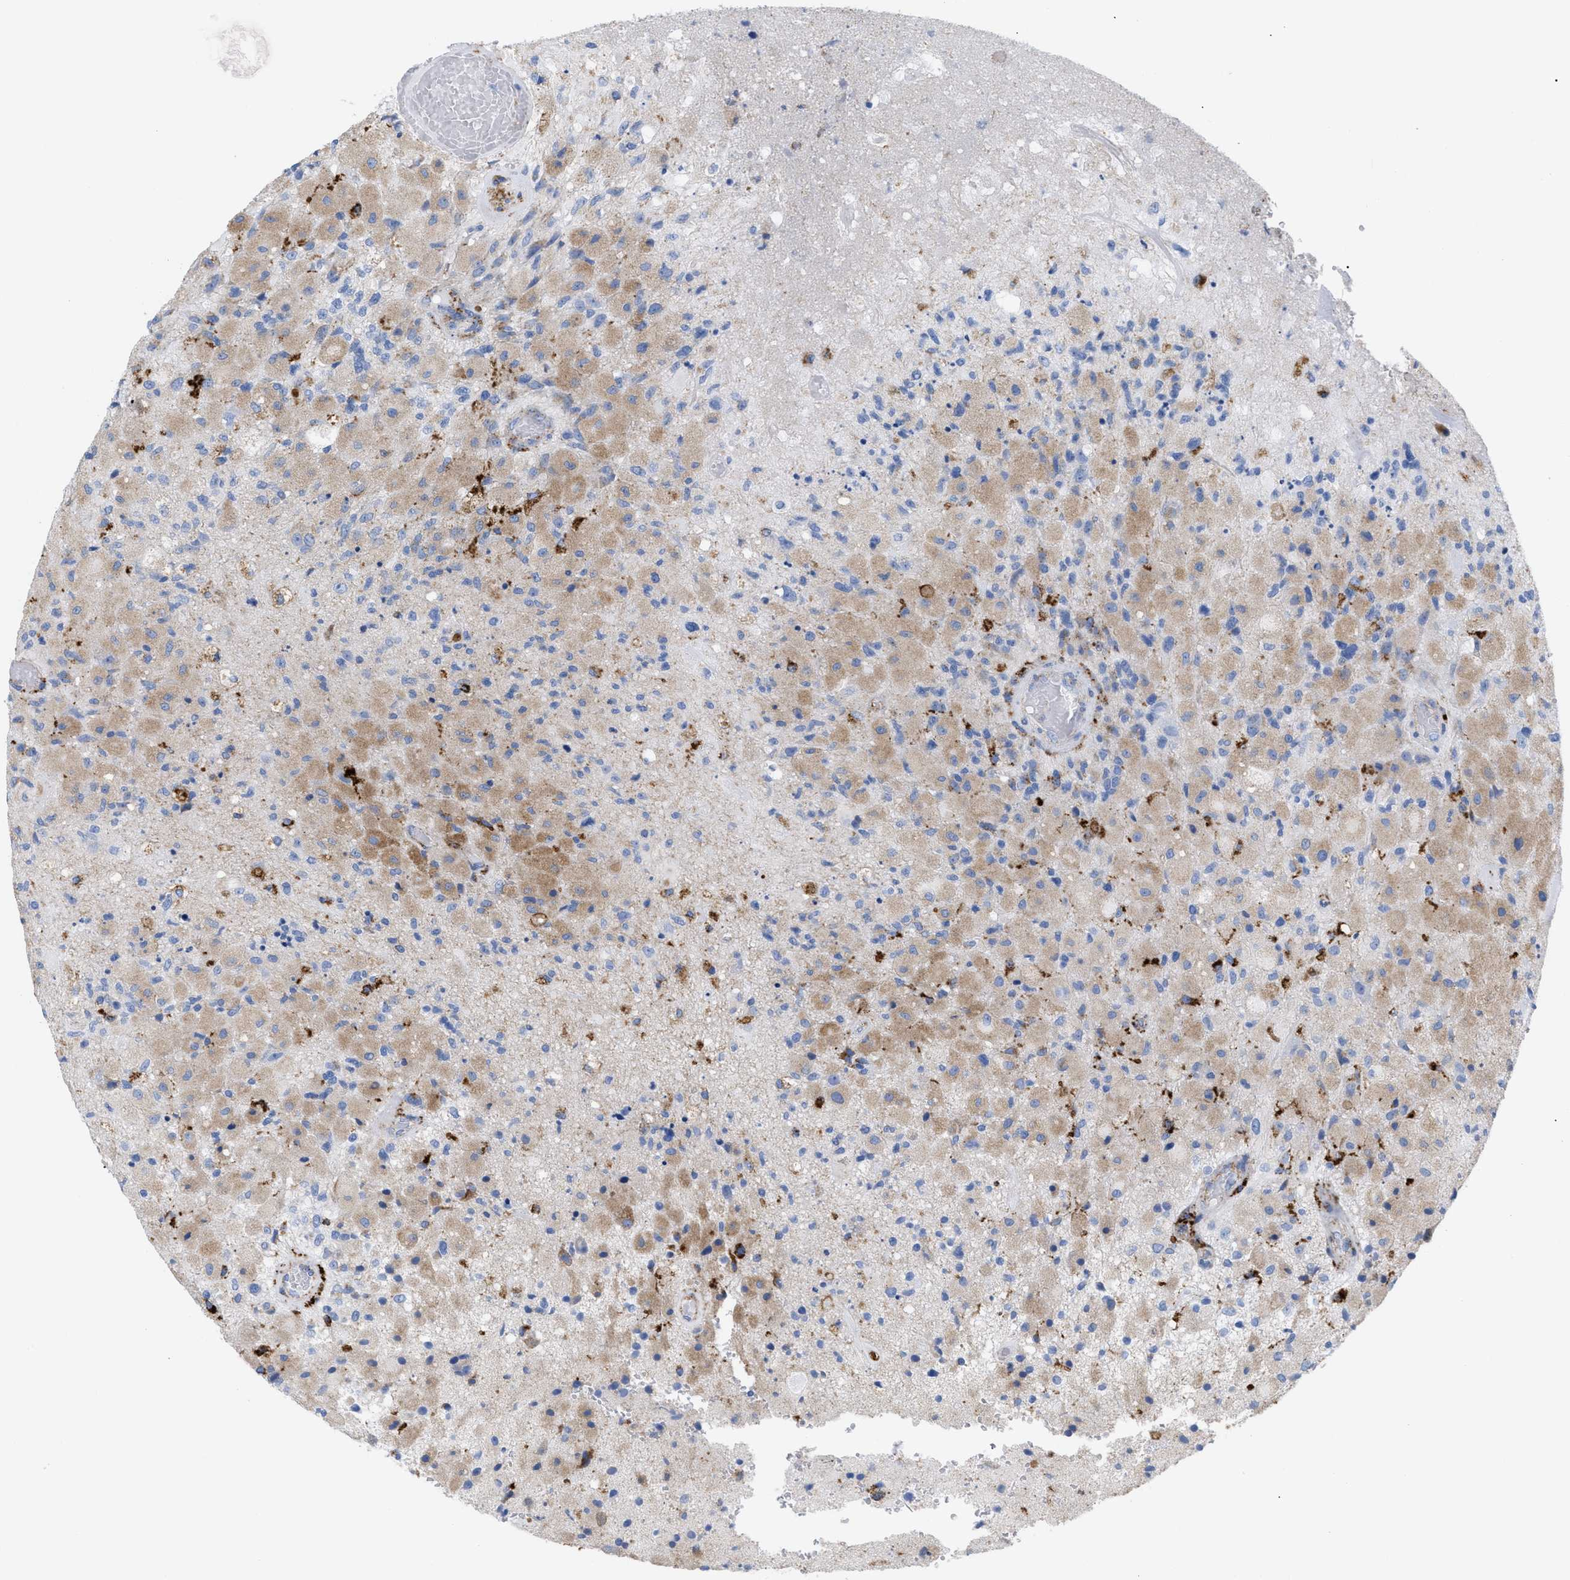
{"staining": {"intensity": "weak", "quantity": ">75%", "location": "cytoplasmic/membranous"}, "tissue": "glioma", "cell_type": "Tumor cells", "image_type": "cancer", "snomed": [{"axis": "morphology", "description": "Normal tissue, NOS"}, {"axis": "morphology", "description": "Glioma, malignant, High grade"}, {"axis": "topography", "description": "Cerebral cortex"}], "caption": "Malignant glioma (high-grade) was stained to show a protein in brown. There is low levels of weak cytoplasmic/membranous expression in about >75% of tumor cells.", "gene": "DRAM2", "patient": {"sex": "male", "age": 77}}